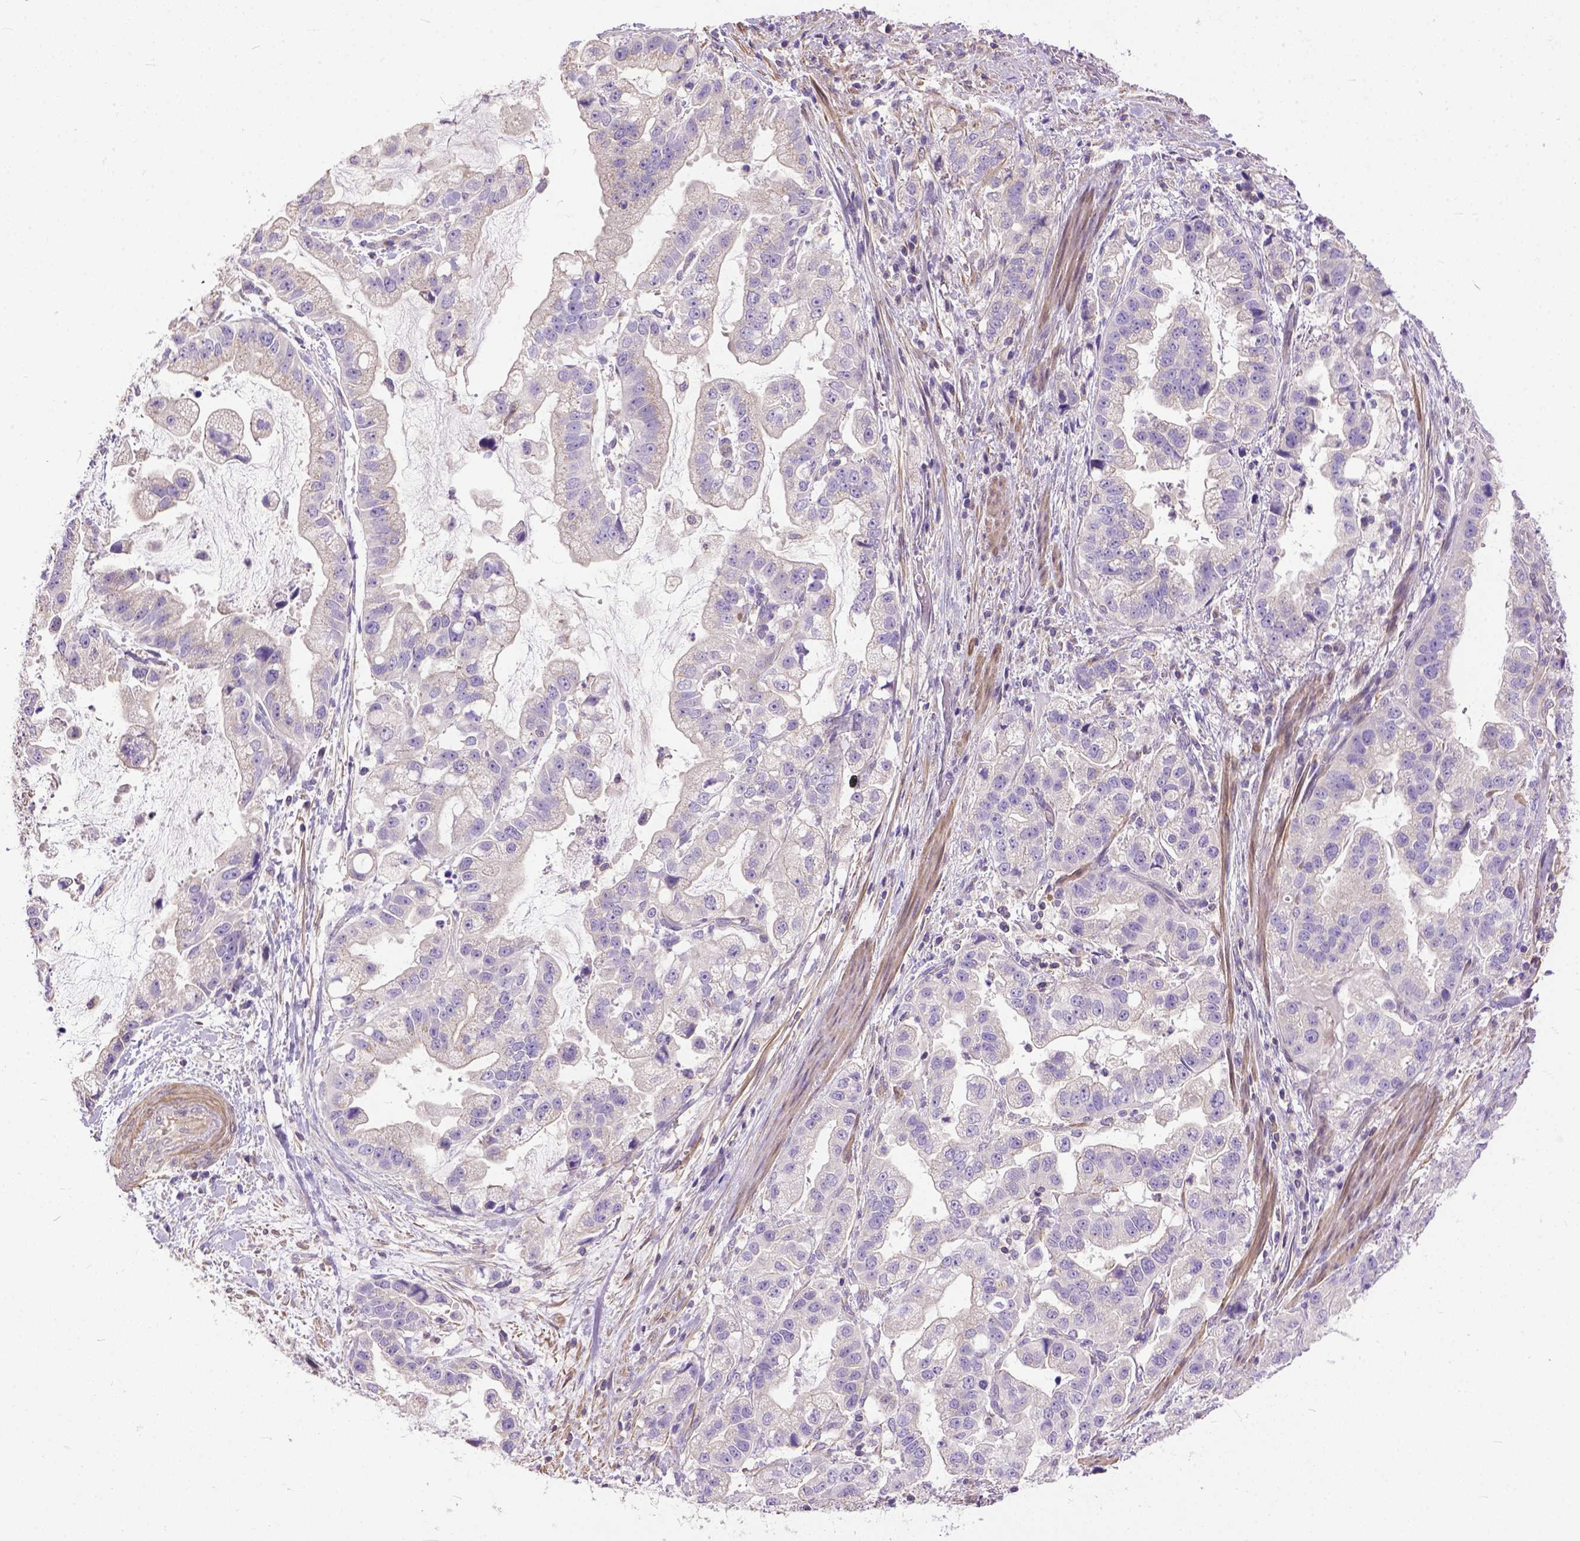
{"staining": {"intensity": "negative", "quantity": "none", "location": "none"}, "tissue": "stomach cancer", "cell_type": "Tumor cells", "image_type": "cancer", "snomed": [{"axis": "morphology", "description": "Adenocarcinoma, NOS"}, {"axis": "topography", "description": "Stomach"}], "caption": "The histopathology image shows no significant staining in tumor cells of stomach adenocarcinoma. (Stains: DAB immunohistochemistry with hematoxylin counter stain, Microscopy: brightfield microscopy at high magnification).", "gene": "BANF2", "patient": {"sex": "male", "age": 59}}